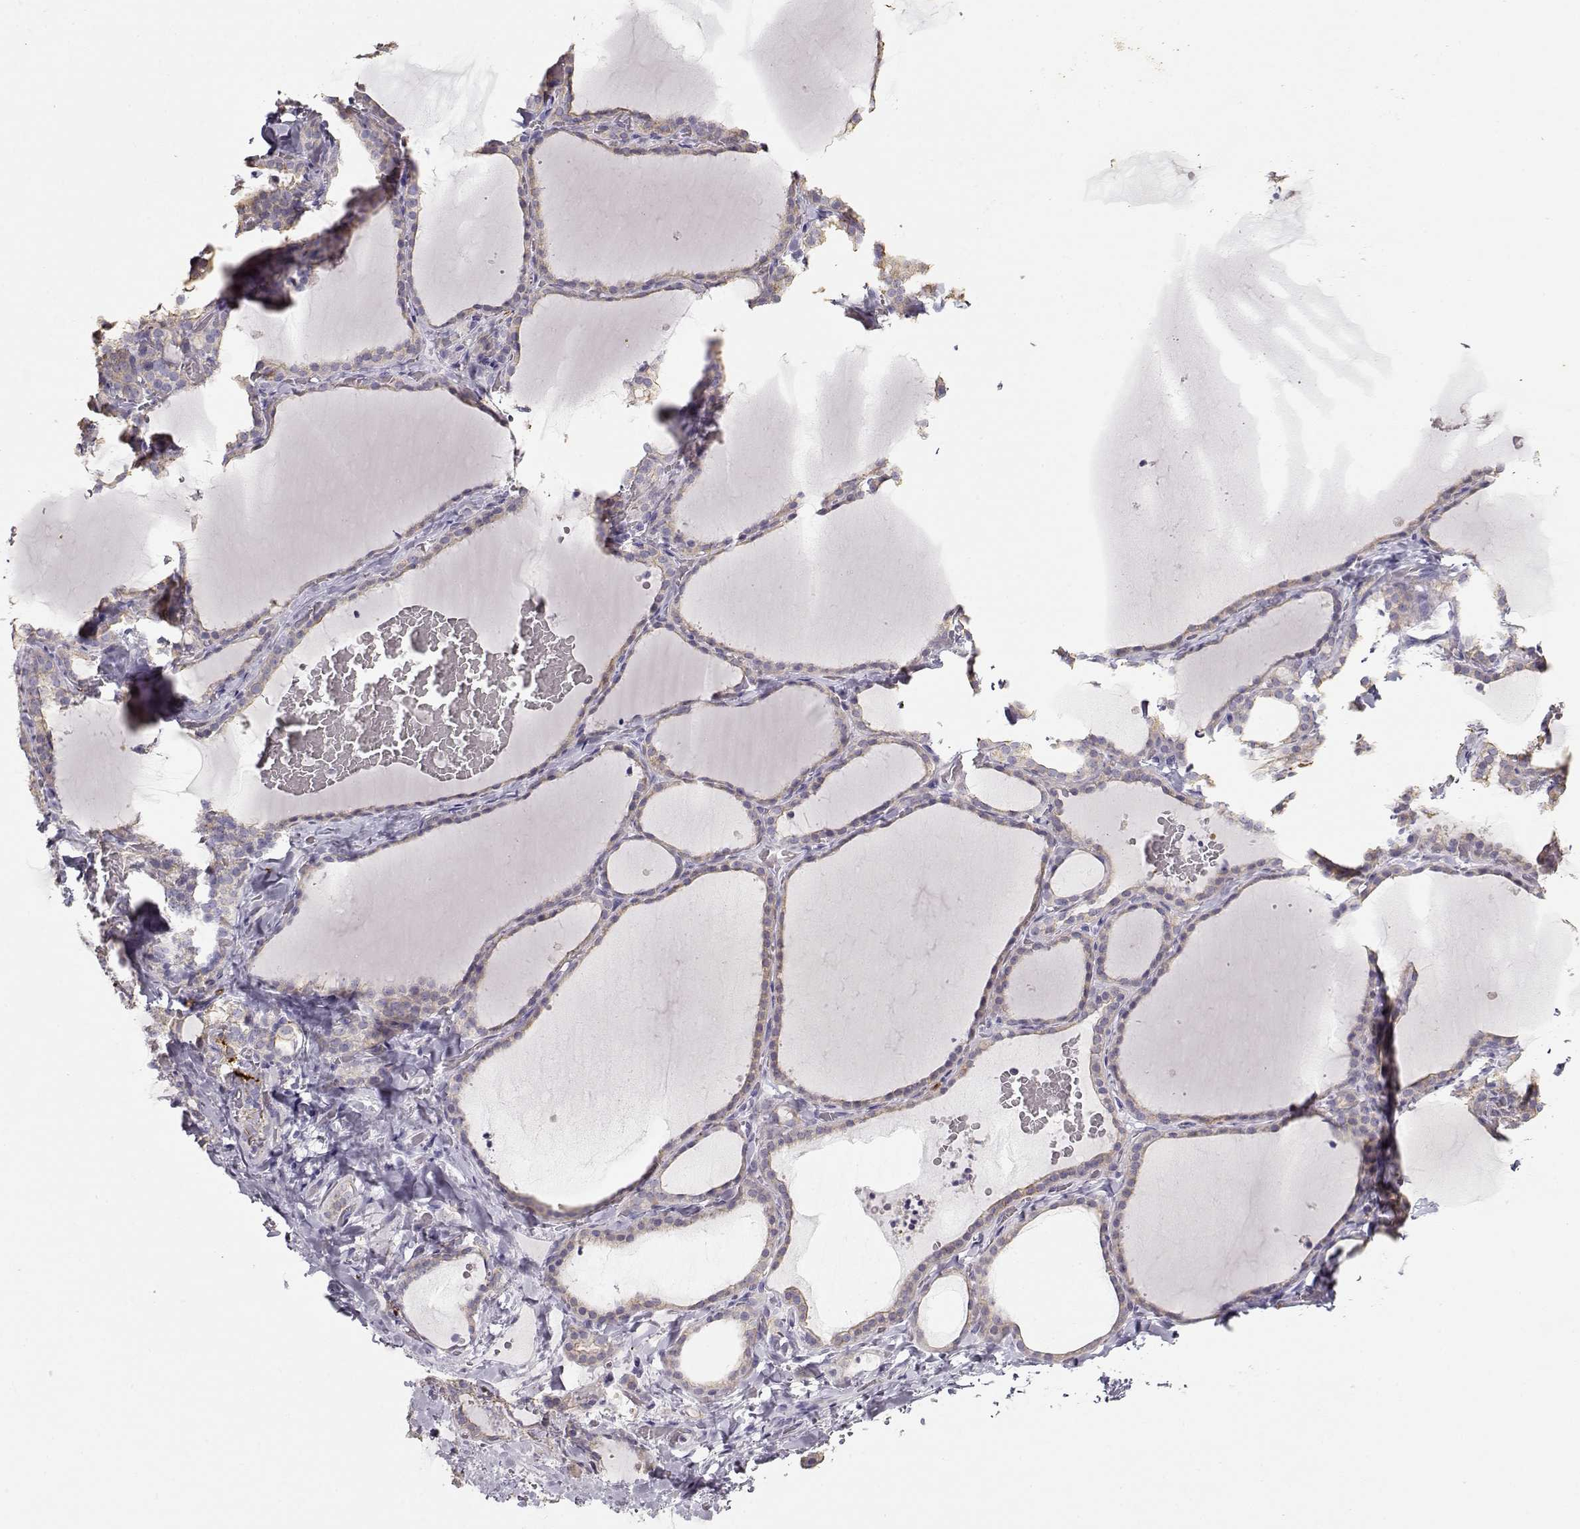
{"staining": {"intensity": "weak", "quantity": "<25%", "location": "cytoplasmic/membranous"}, "tissue": "thyroid gland", "cell_type": "Glandular cells", "image_type": "normal", "snomed": [{"axis": "morphology", "description": "Normal tissue, NOS"}, {"axis": "topography", "description": "Thyroid gland"}], "caption": "The histopathology image exhibits no staining of glandular cells in normal thyroid gland. (Brightfield microscopy of DAB immunohistochemistry (IHC) at high magnification).", "gene": "S100B", "patient": {"sex": "female", "age": 22}}